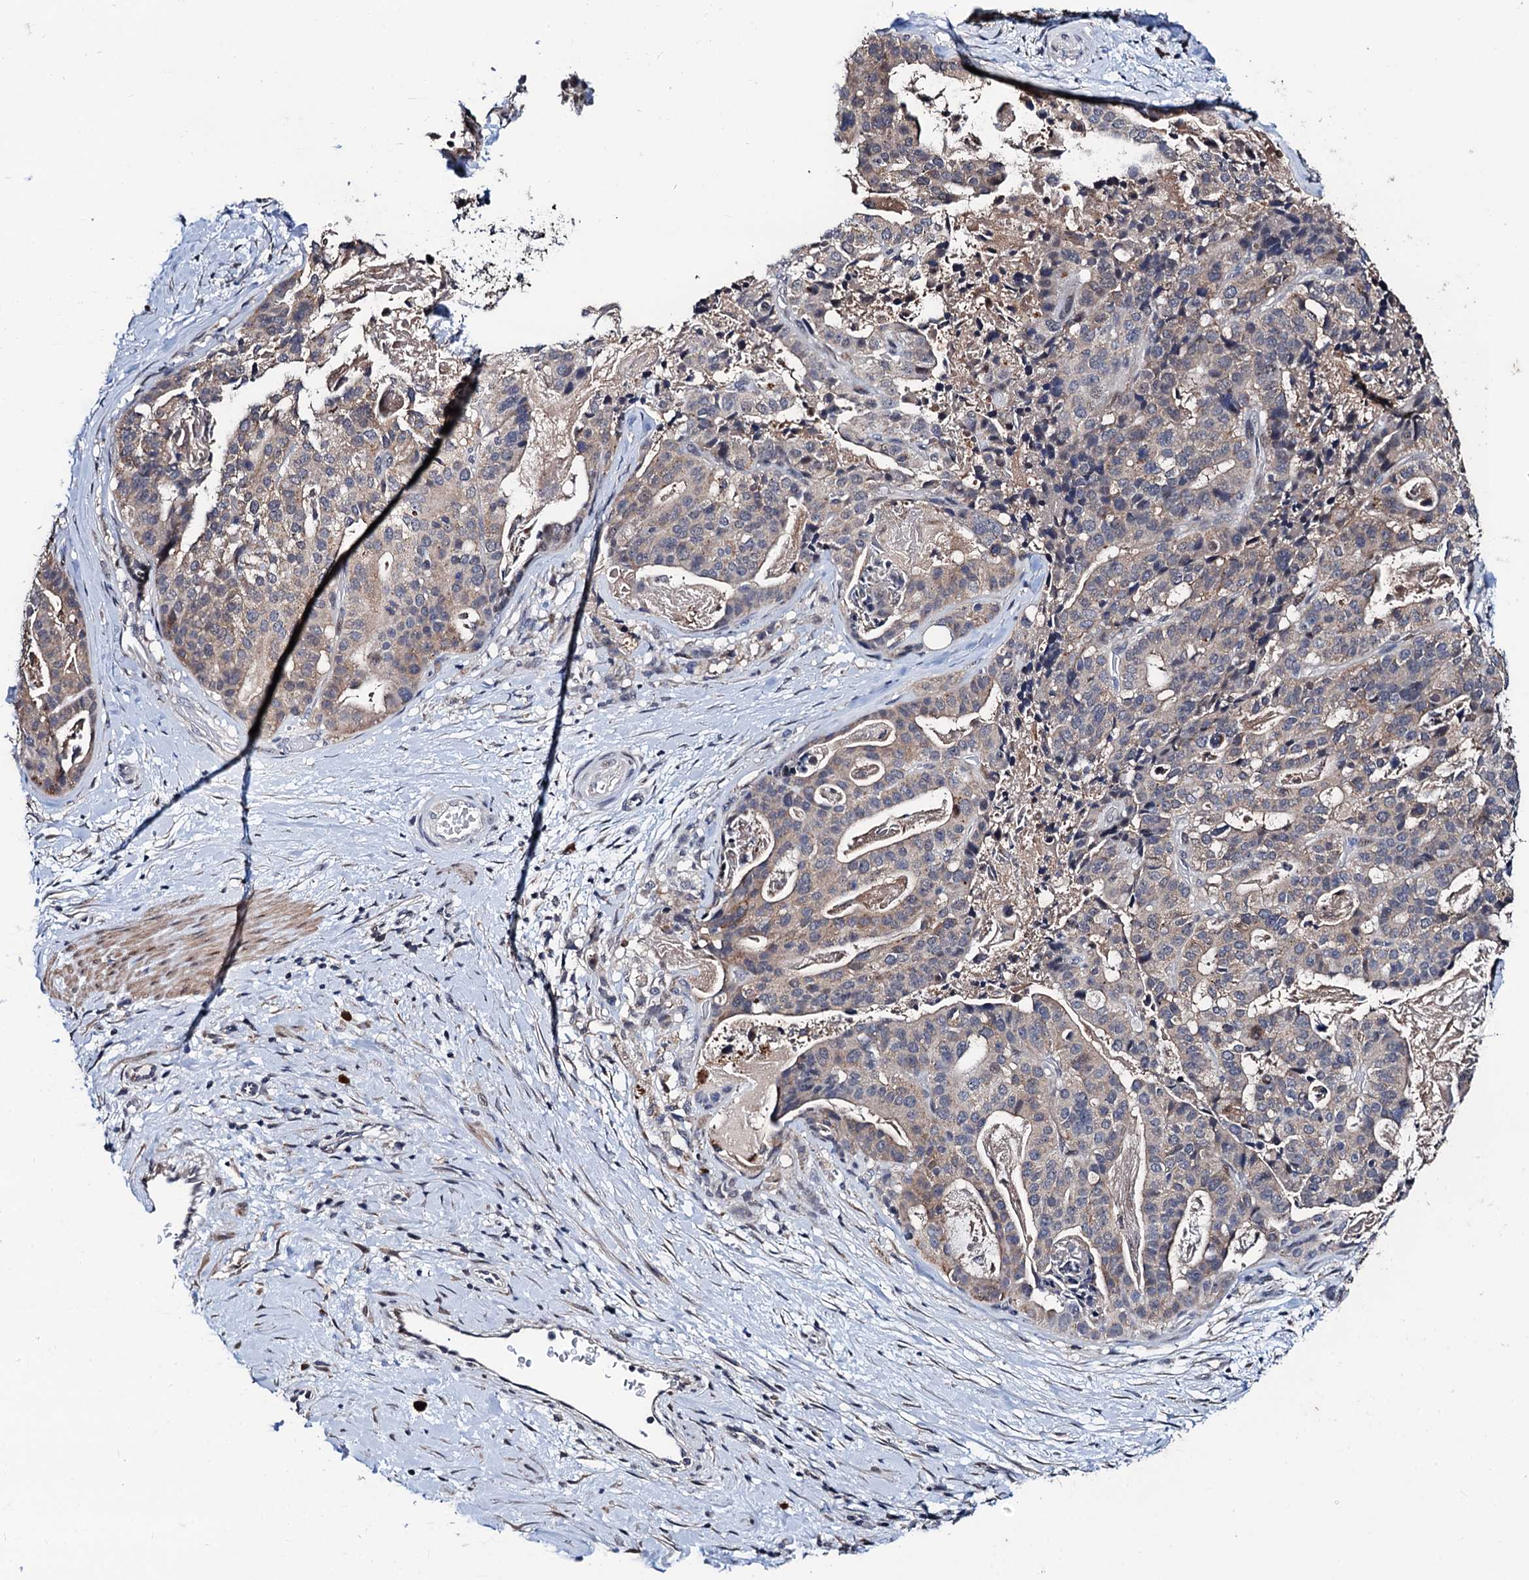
{"staining": {"intensity": "weak", "quantity": "25%-75%", "location": "cytoplasmic/membranous"}, "tissue": "stomach cancer", "cell_type": "Tumor cells", "image_type": "cancer", "snomed": [{"axis": "morphology", "description": "Adenocarcinoma, NOS"}, {"axis": "topography", "description": "Stomach"}], "caption": "Protein expression analysis of stomach cancer (adenocarcinoma) shows weak cytoplasmic/membranous positivity in about 25%-75% of tumor cells.", "gene": "FAM222A", "patient": {"sex": "male", "age": 48}}